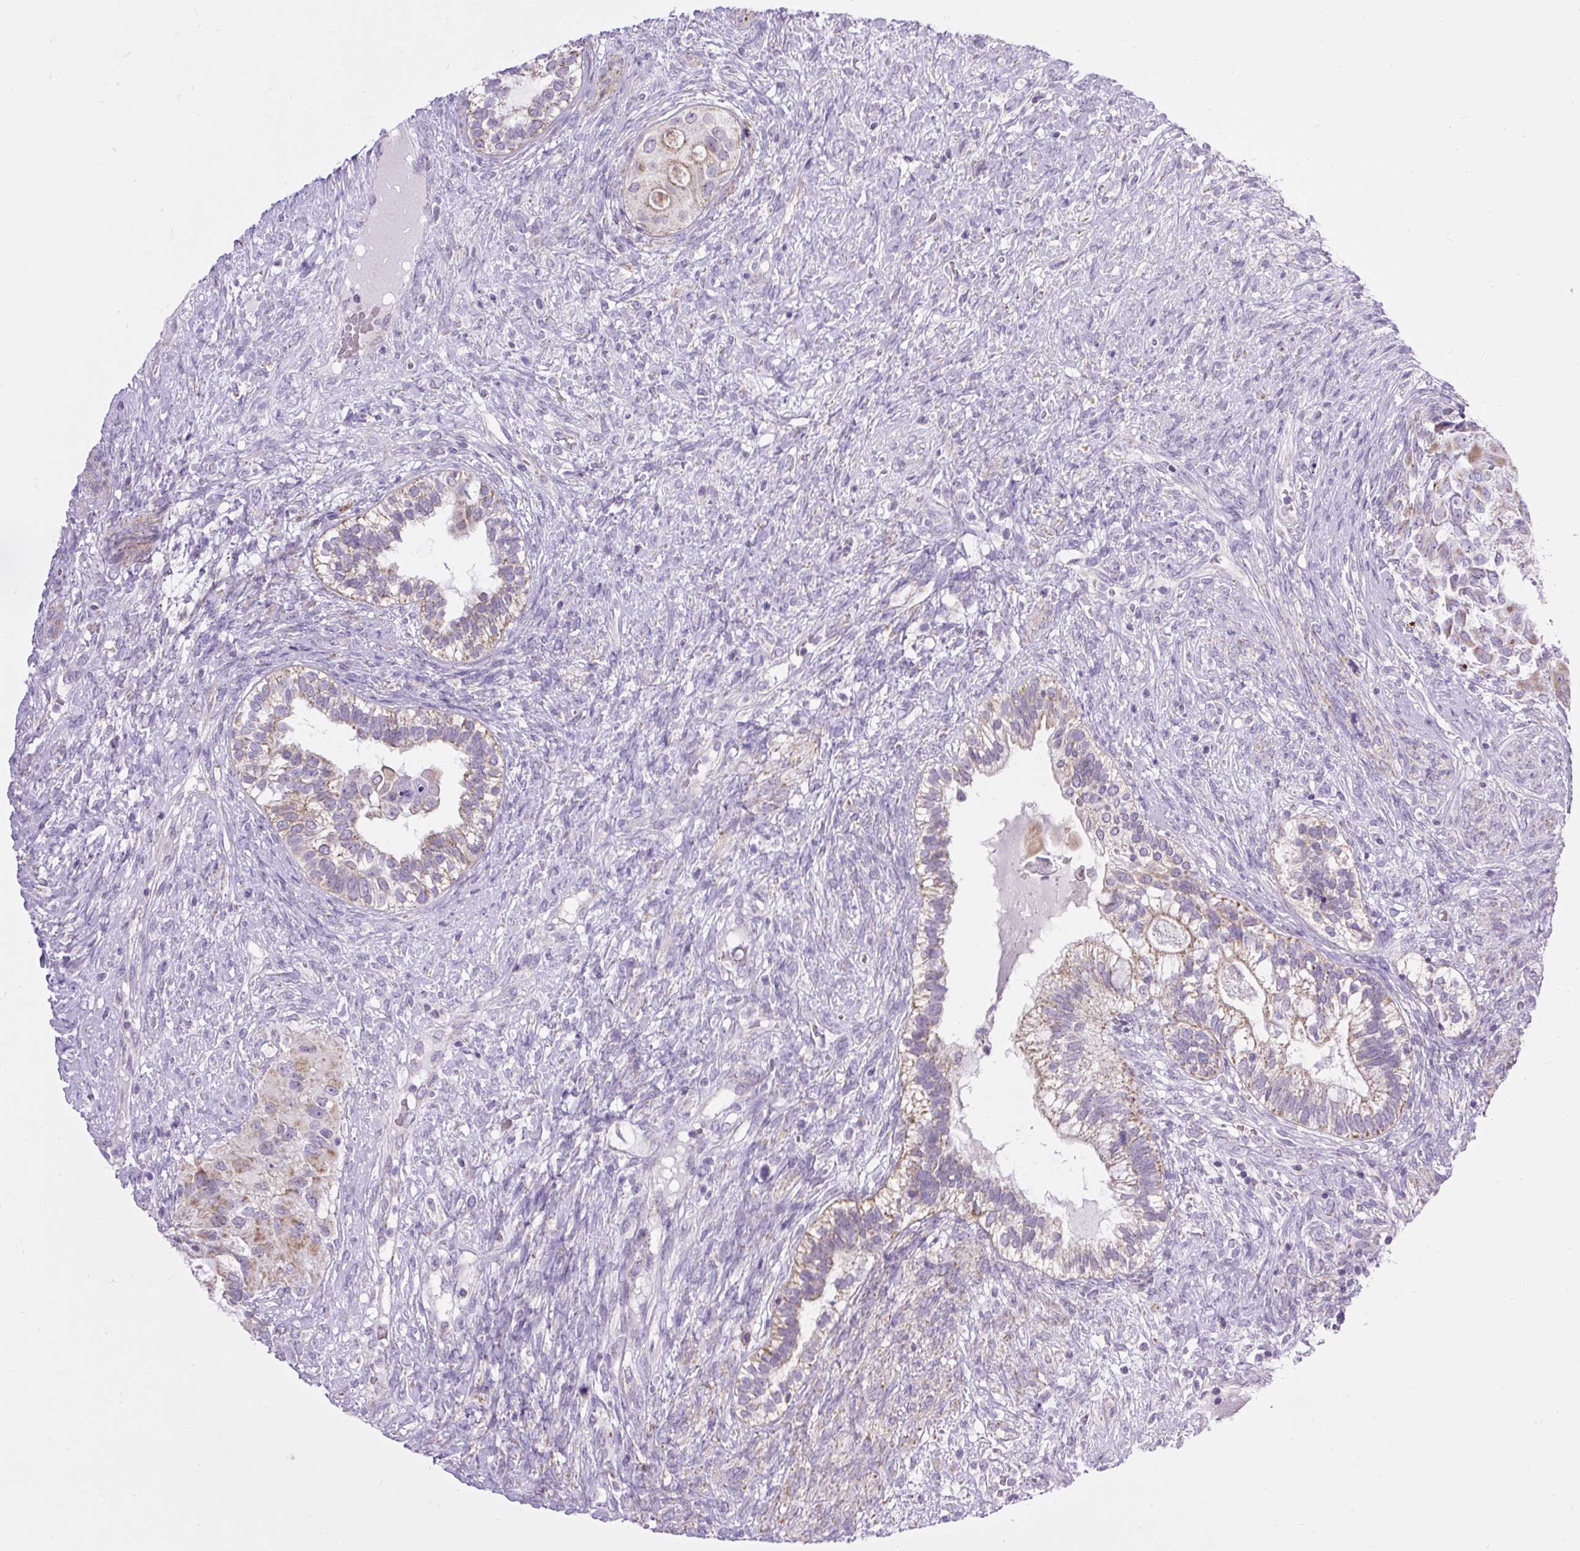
{"staining": {"intensity": "weak", "quantity": "25%-75%", "location": "cytoplasmic/membranous"}, "tissue": "testis cancer", "cell_type": "Tumor cells", "image_type": "cancer", "snomed": [{"axis": "morphology", "description": "Seminoma, NOS"}, {"axis": "morphology", "description": "Carcinoma, Embryonal, NOS"}, {"axis": "topography", "description": "Testis"}], "caption": "An immunohistochemistry image of tumor tissue is shown. Protein staining in brown shows weak cytoplasmic/membranous positivity in embryonal carcinoma (testis) within tumor cells.", "gene": "RNASE10", "patient": {"sex": "male", "age": 41}}